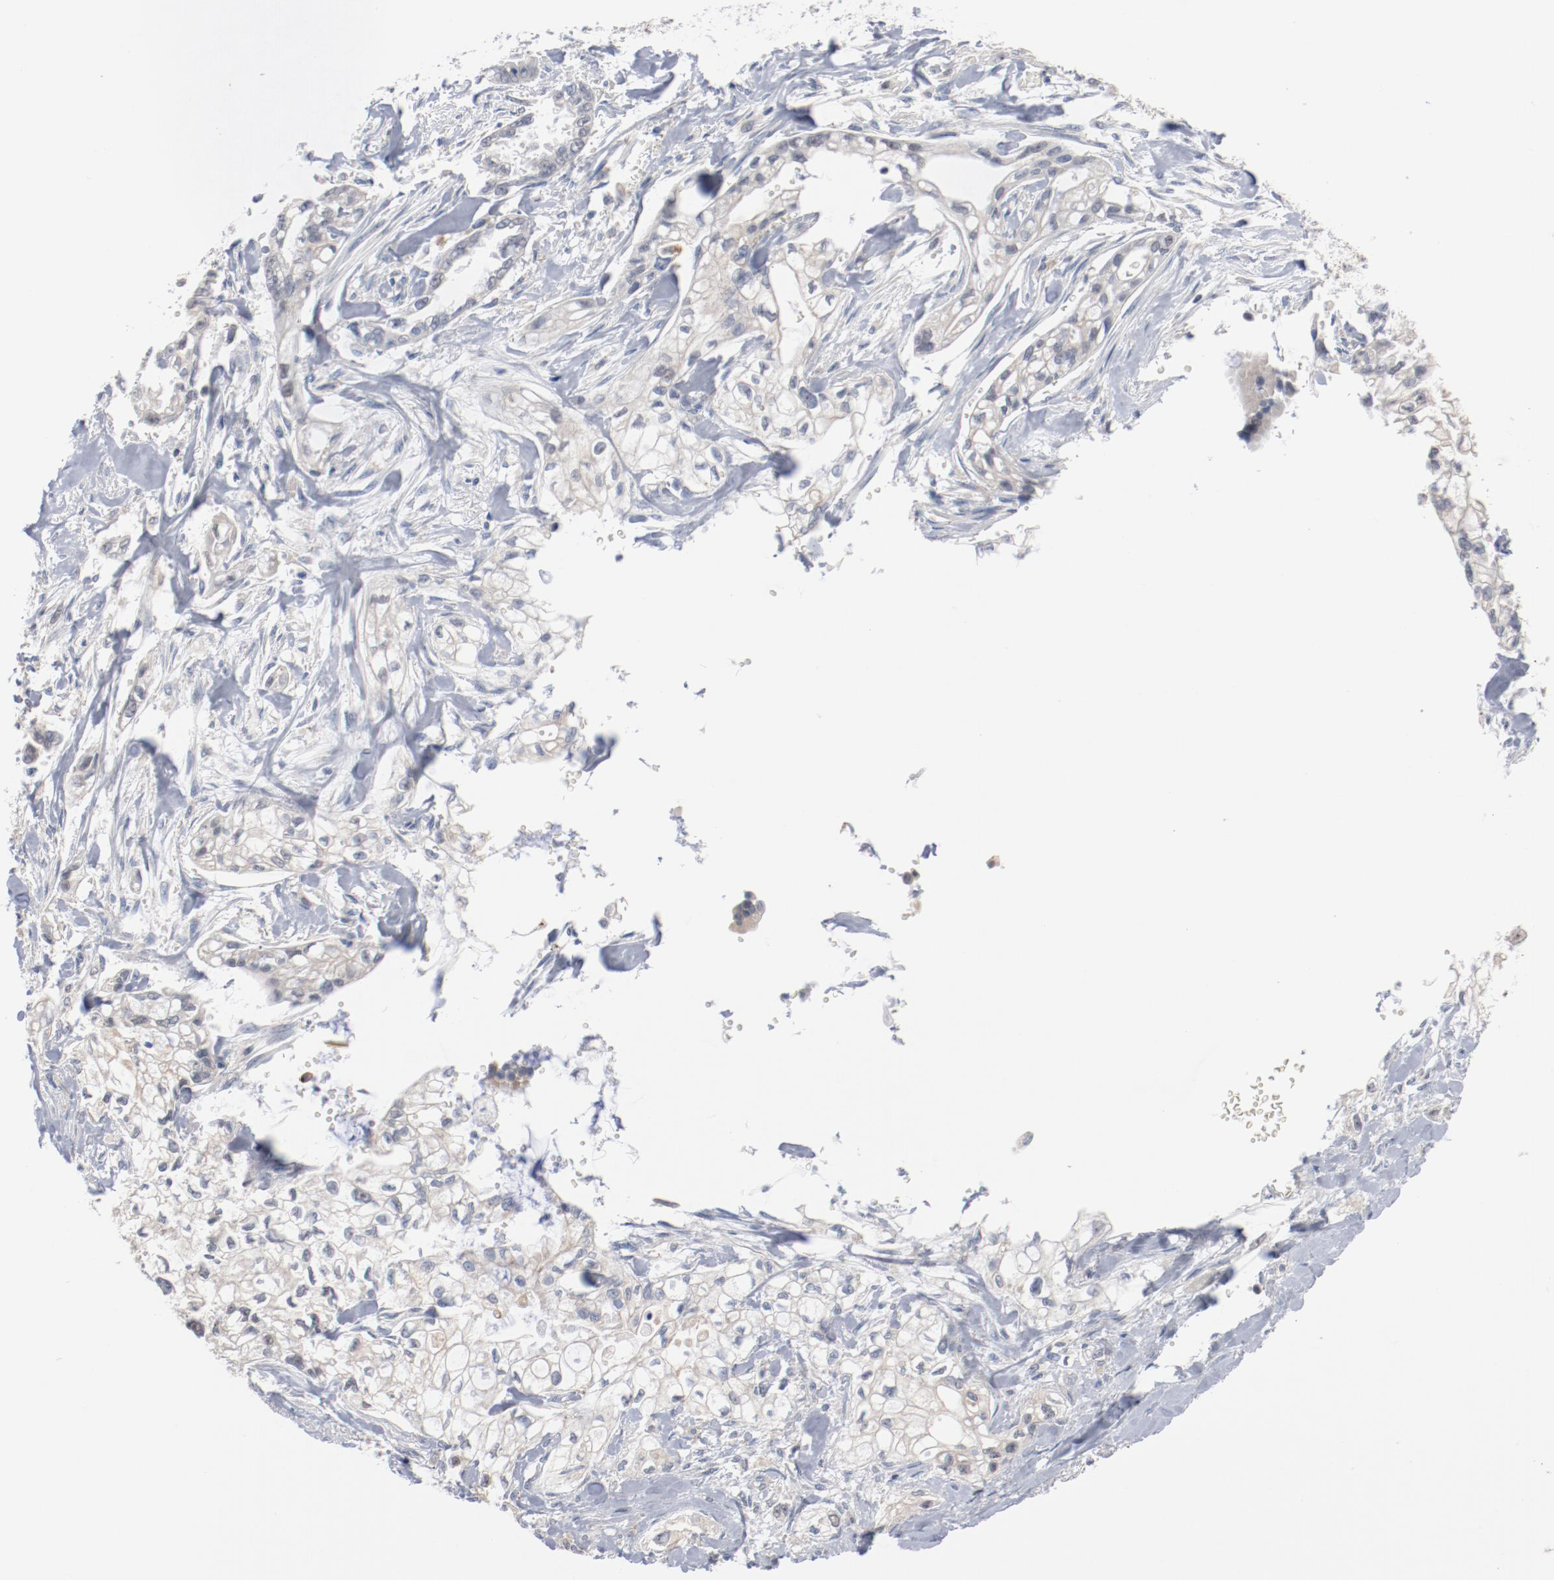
{"staining": {"intensity": "negative", "quantity": "none", "location": "none"}, "tissue": "pancreatic cancer", "cell_type": "Tumor cells", "image_type": "cancer", "snomed": [{"axis": "morphology", "description": "Normal tissue, NOS"}, {"axis": "topography", "description": "Pancreas"}], "caption": "Image shows no significant protein staining in tumor cells of pancreatic cancer.", "gene": "ERICH1", "patient": {"sex": "male", "age": 42}}